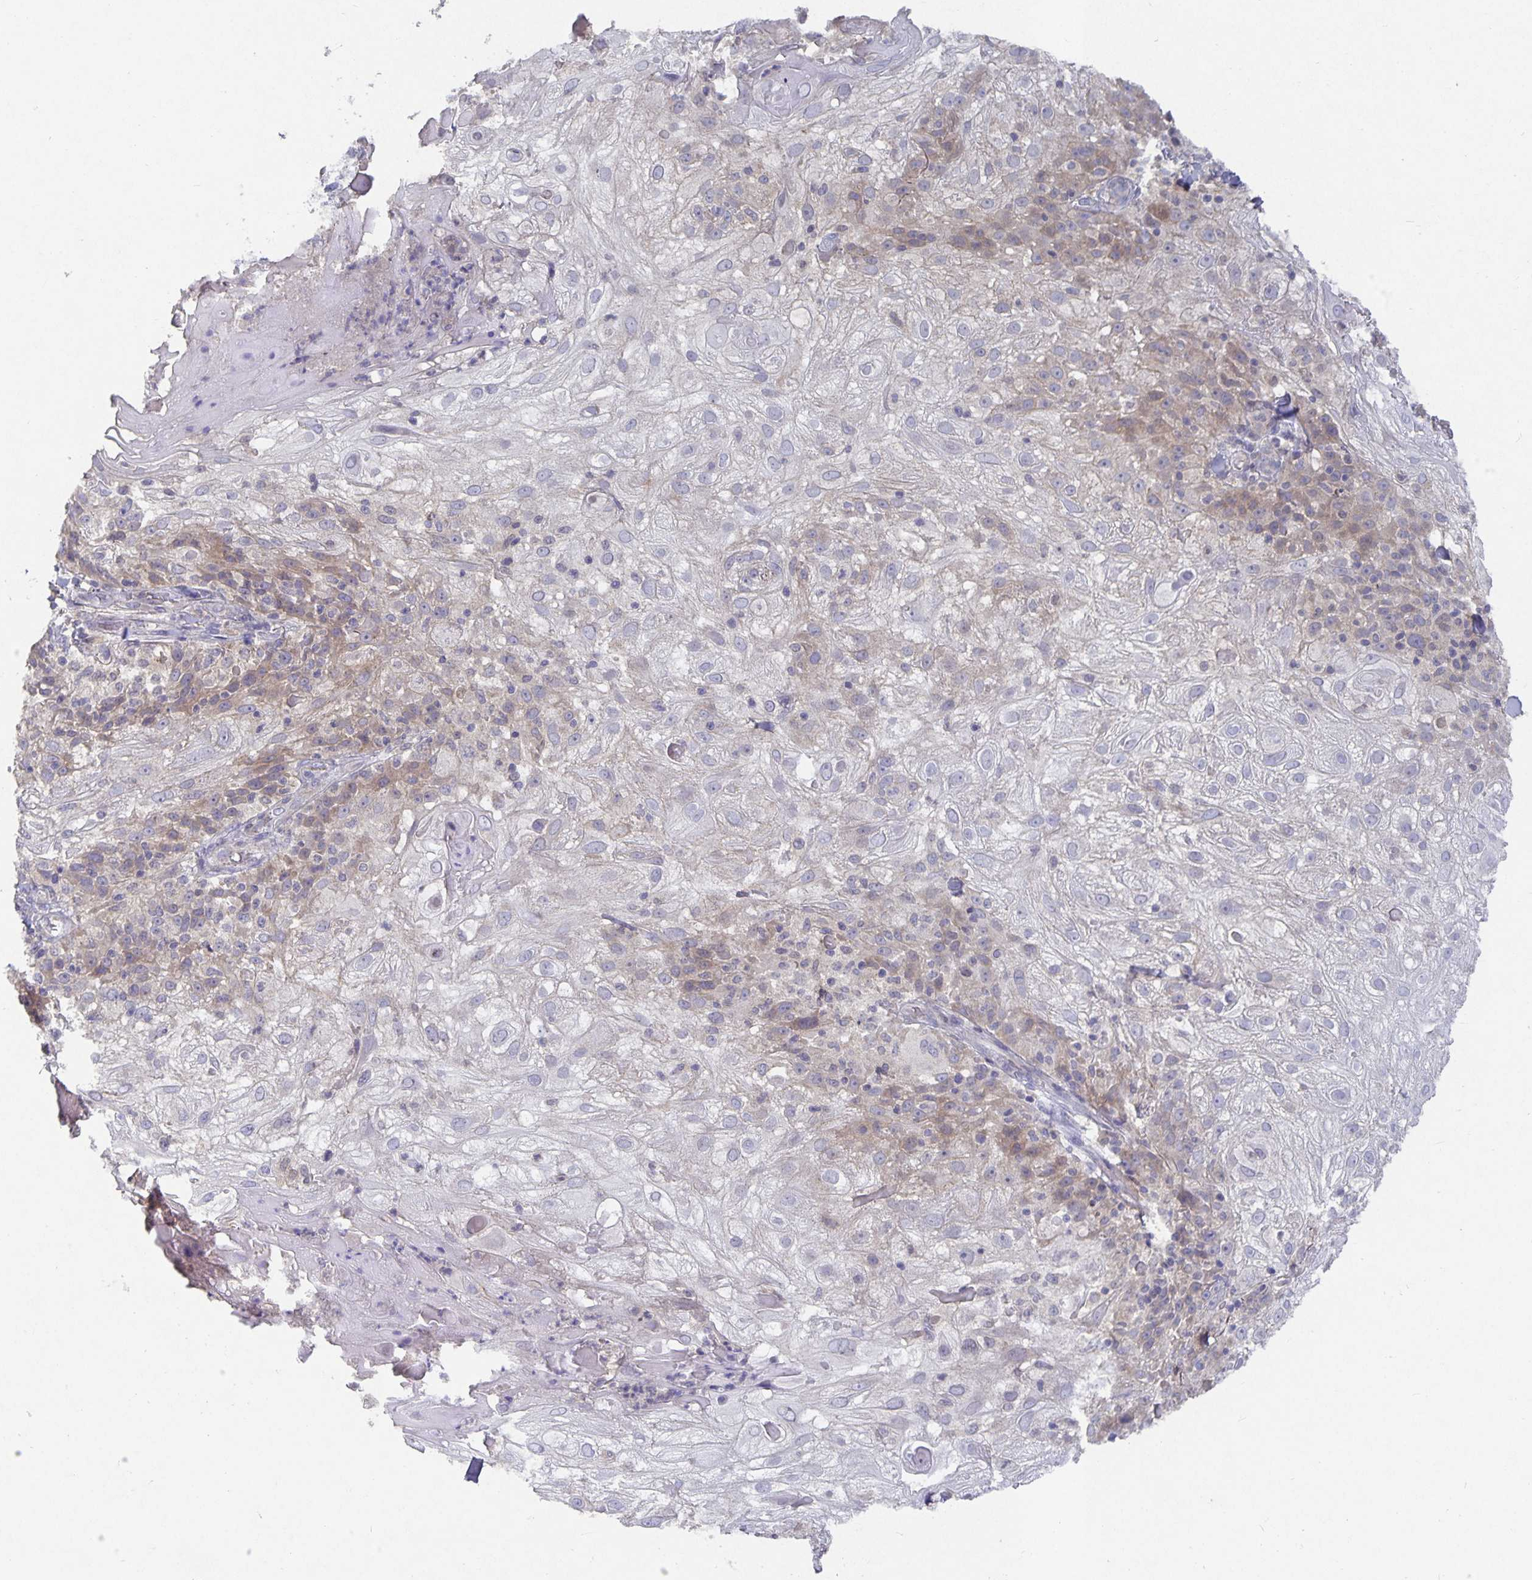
{"staining": {"intensity": "weak", "quantity": "<25%", "location": "cytoplasmic/membranous"}, "tissue": "skin cancer", "cell_type": "Tumor cells", "image_type": "cancer", "snomed": [{"axis": "morphology", "description": "Normal tissue, NOS"}, {"axis": "morphology", "description": "Squamous cell carcinoma, NOS"}, {"axis": "topography", "description": "Skin"}], "caption": "High magnification brightfield microscopy of skin squamous cell carcinoma stained with DAB (3,3'-diaminobenzidine) (brown) and counterstained with hematoxylin (blue): tumor cells show no significant expression.", "gene": "HEPN1", "patient": {"sex": "female", "age": 83}}